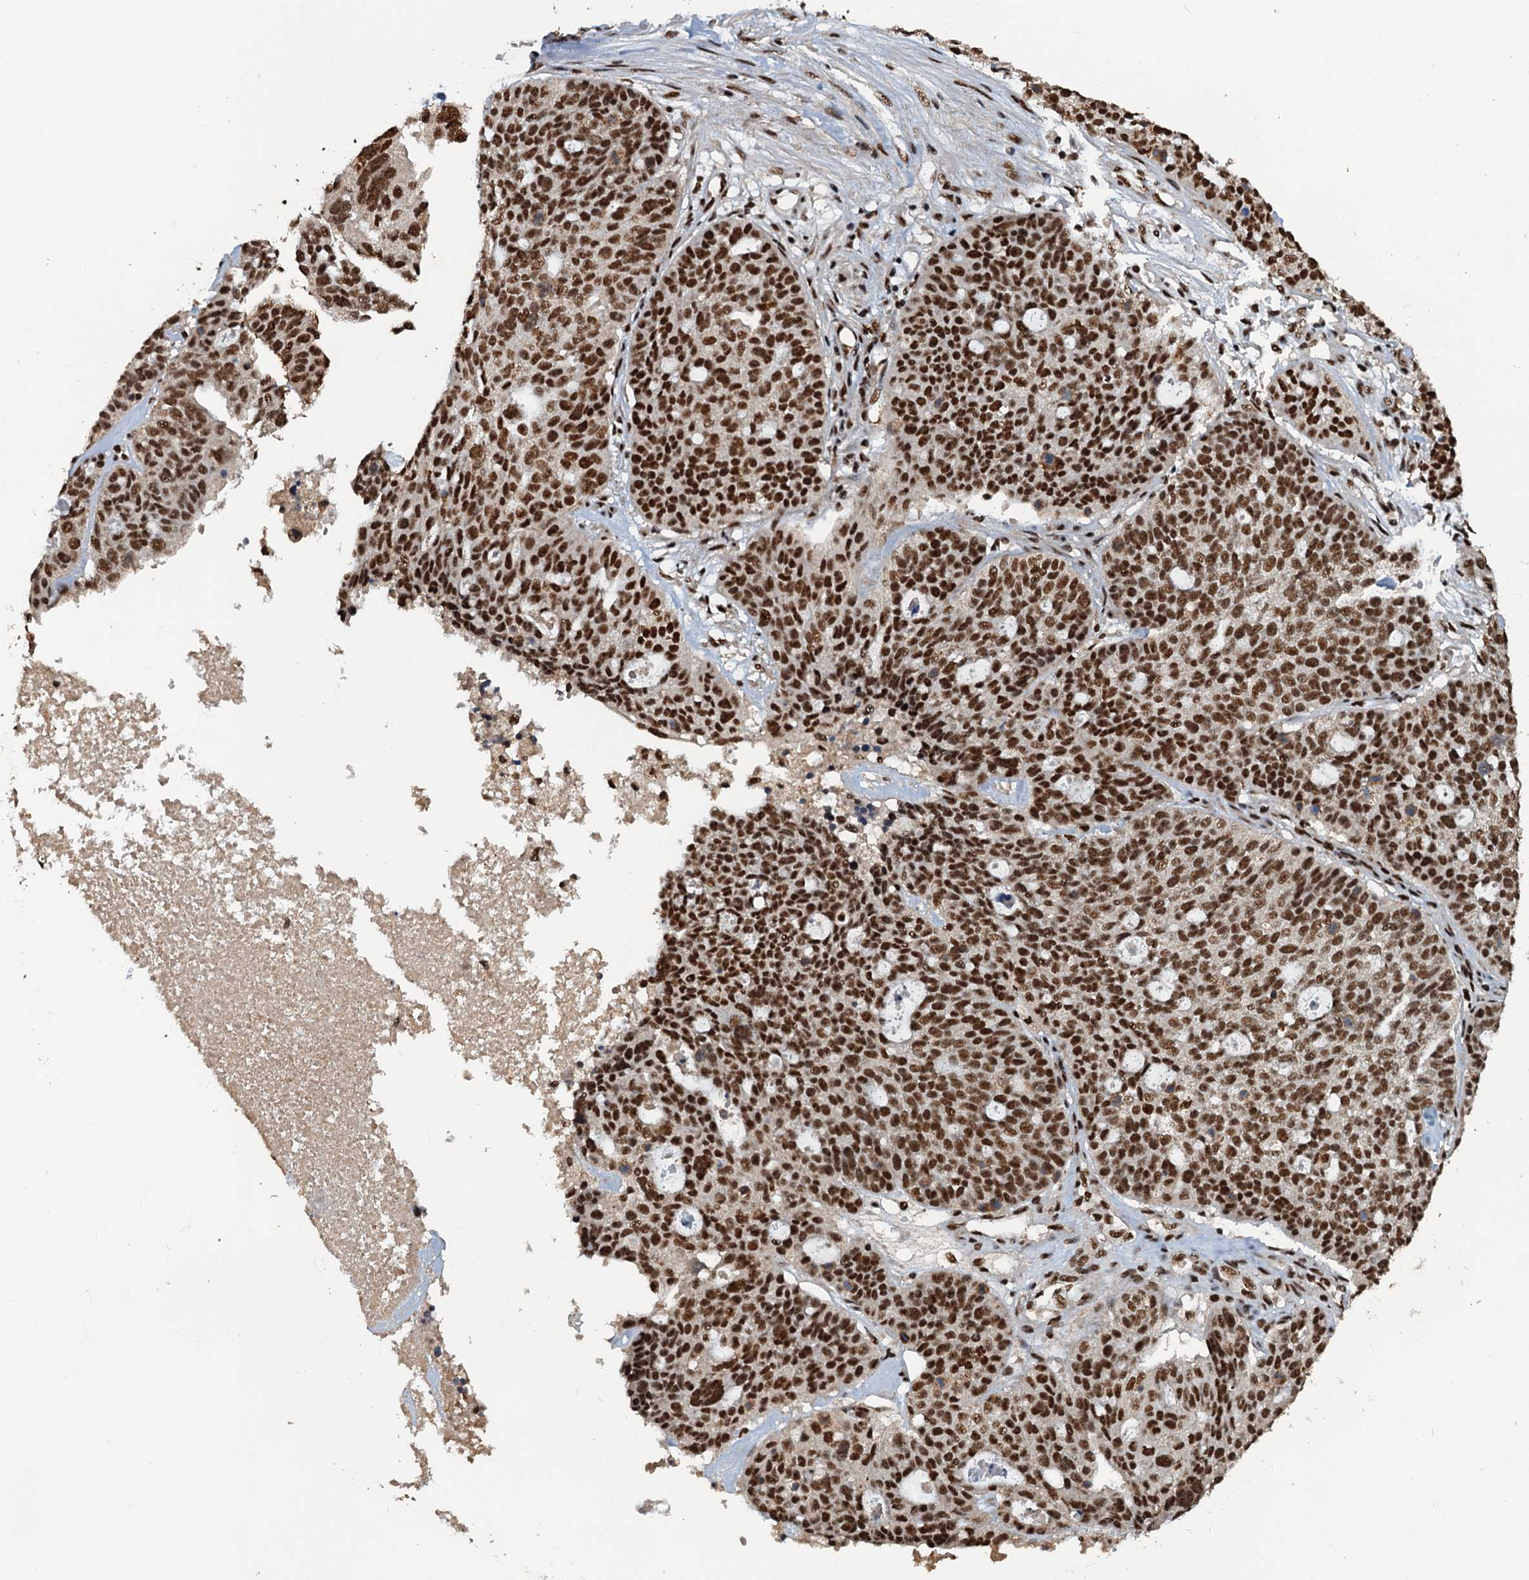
{"staining": {"intensity": "strong", "quantity": ">75%", "location": "nuclear"}, "tissue": "ovarian cancer", "cell_type": "Tumor cells", "image_type": "cancer", "snomed": [{"axis": "morphology", "description": "Cystadenocarcinoma, serous, NOS"}, {"axis": "topography", "description": "Ovary"}], "caption": "A high-resolution micrograph shows immunohistochemistry staining of ovarian cancer, which exhibits strong nuclear staining in about >75% of tumor cells.", "gene": "ZC3H18", "patient": {"sex": "female", "age": 59}}